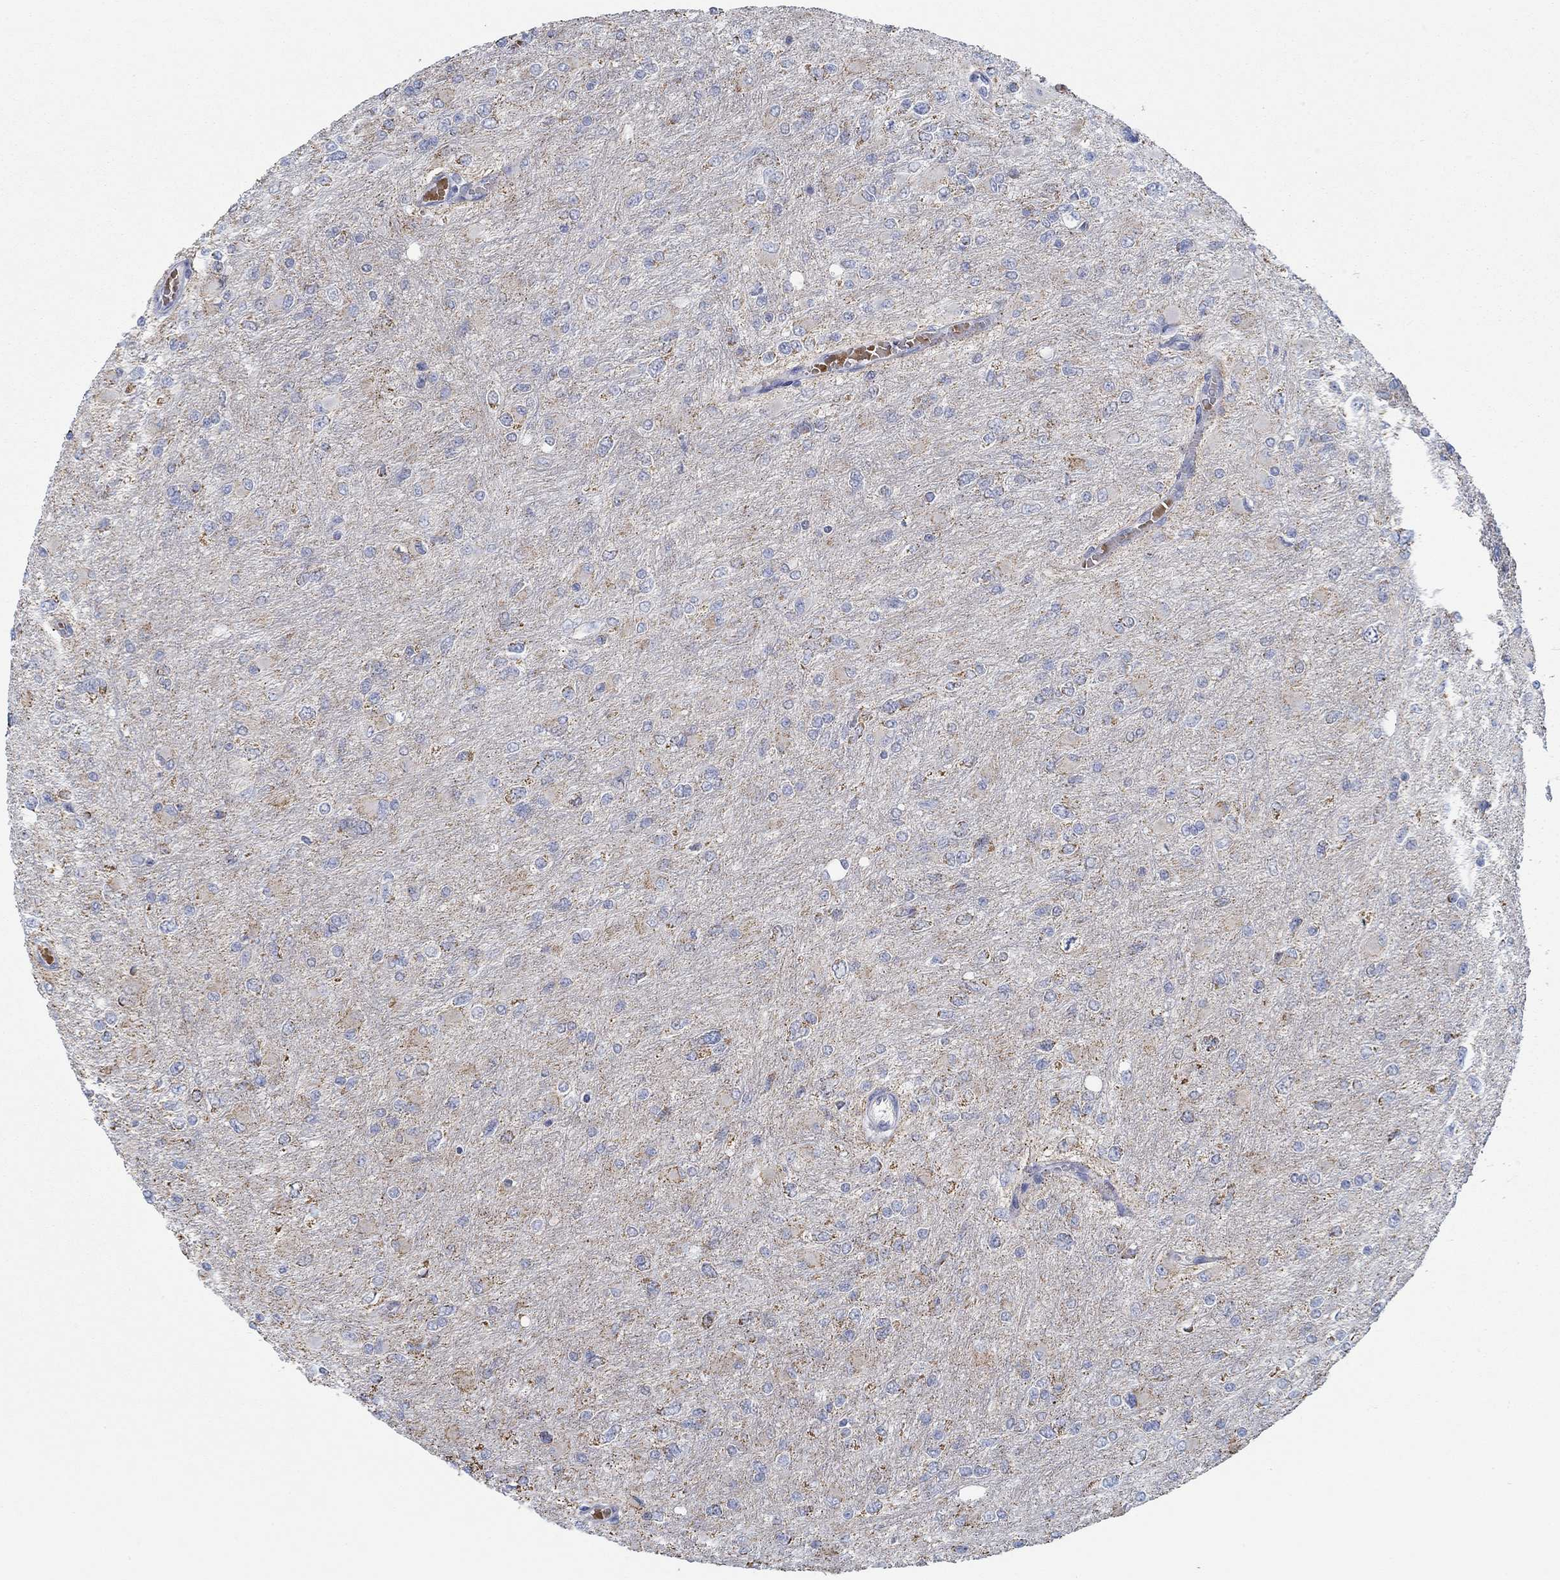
{"staining": {"intensity": "moderate", "quantity": "<25%", "location": "cytoplasmic/membranous"}, "tissue": "glioma", "cell_type": "Tumor cells", "image_type": "cancer", "snomed": [{"axis": "morphology", "description": "Glioma, malignant, High grade"}, {"axis": "topography", "description": "Cerebral cortex"}], "caption": "Protein expression analysis of glioma exhibits moderate cytoplasmic/membranous expression in about <25% of tumor cells.", "gene": "GLOD5", "patient": {"sex": "female", "age": 36}}